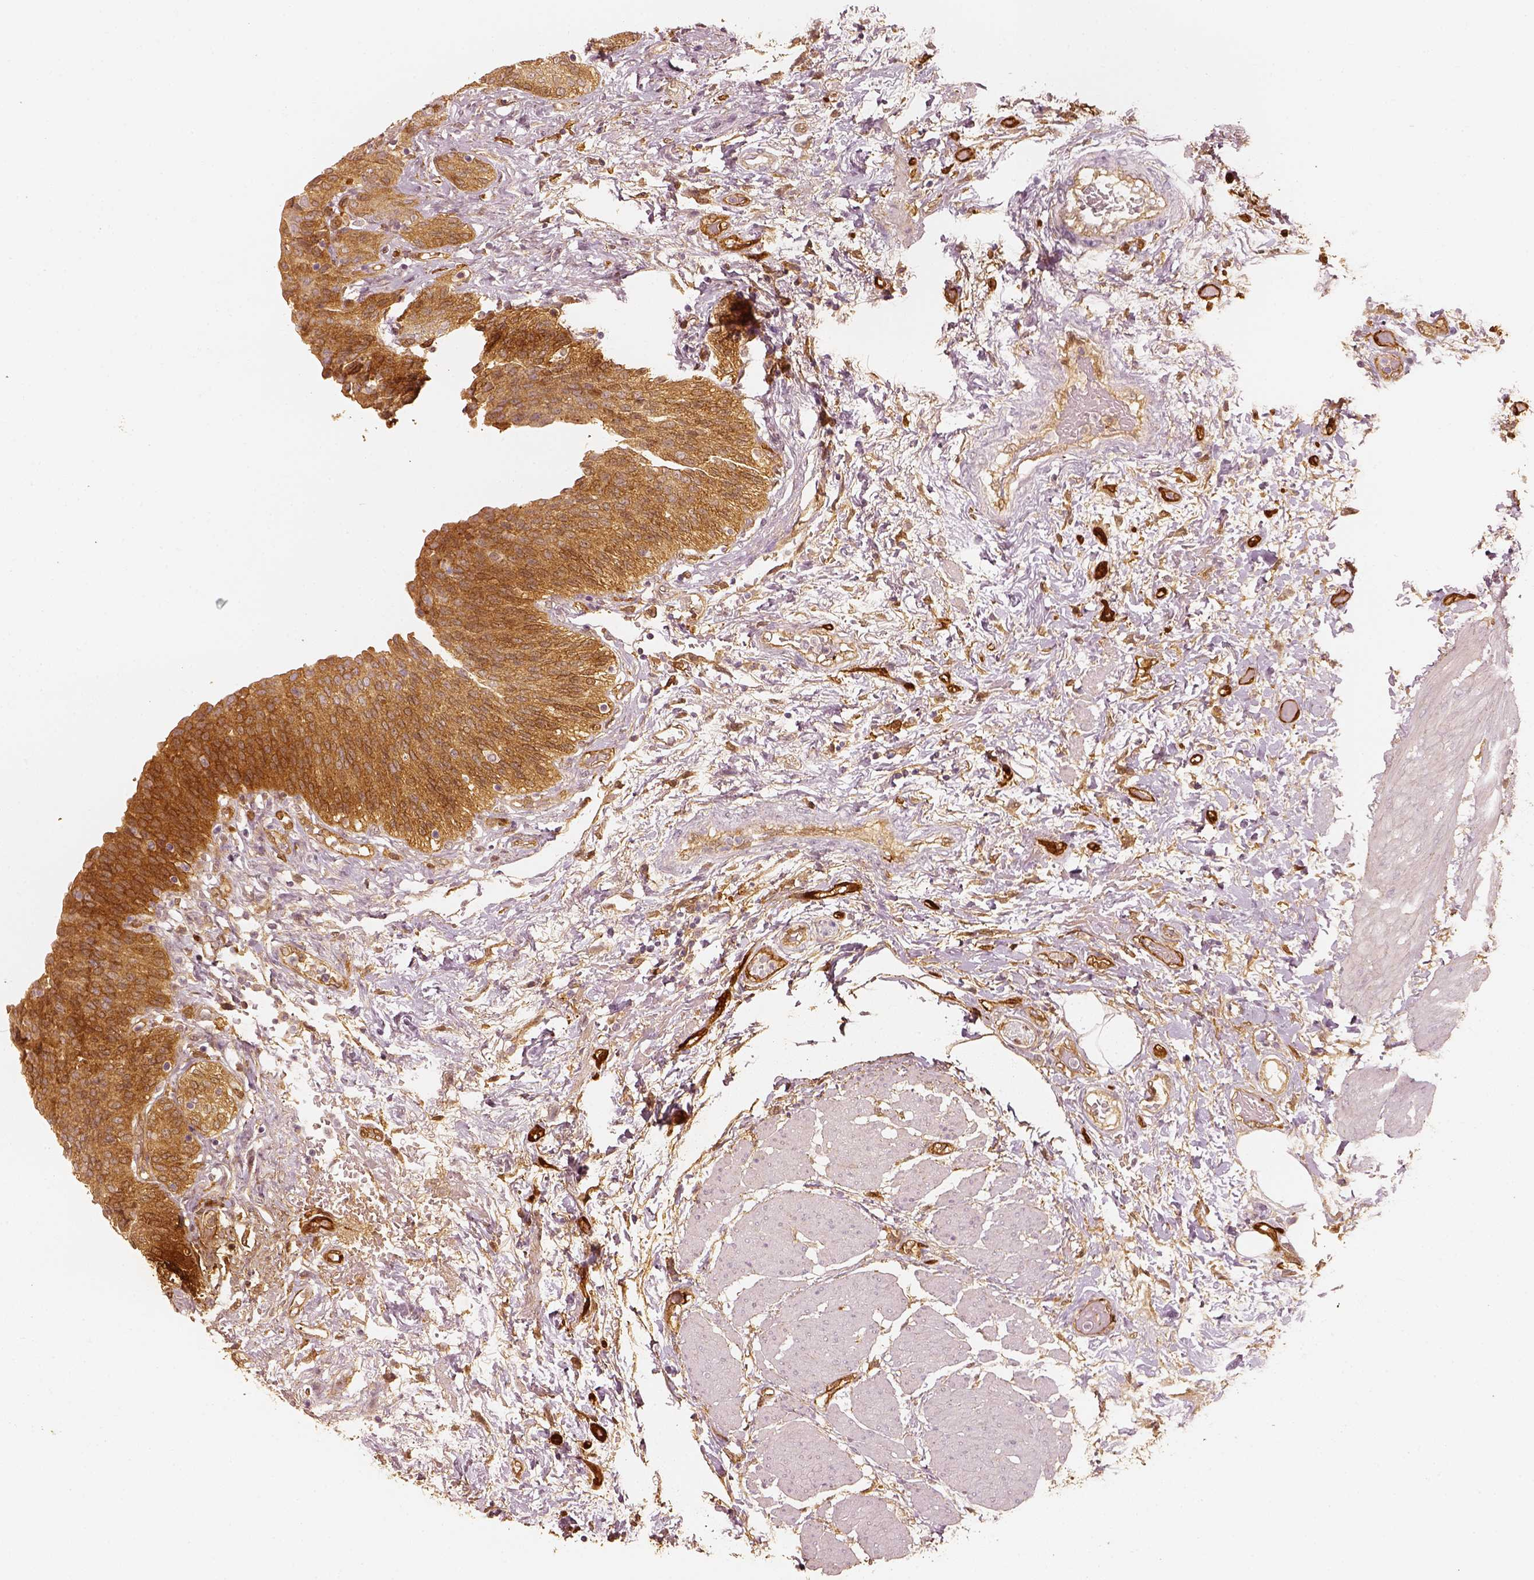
{"staining": {"intensity": "strong", "quantity": ">75%", "location": "cytoplasmic/membranous"}, "tissue": "urinary bladder", "cell_type": "Urothelial cells", "image_type": "normal", "snomed": [{"axis": "morphology", "description": "Normal tissue, NOS"}, {"axis": "morphology", "description": "Metaplasia, NOS"}, {"axis": "topography", "description": "Urinary bladder"}], "caption": "Urinary bladder stained with IHC demonstrates strong cytoplasmic/membranous expression in about >75% of urothelial cells.", "gene": "FSCN1", "patient": {"sex": "male", "age": 68}}